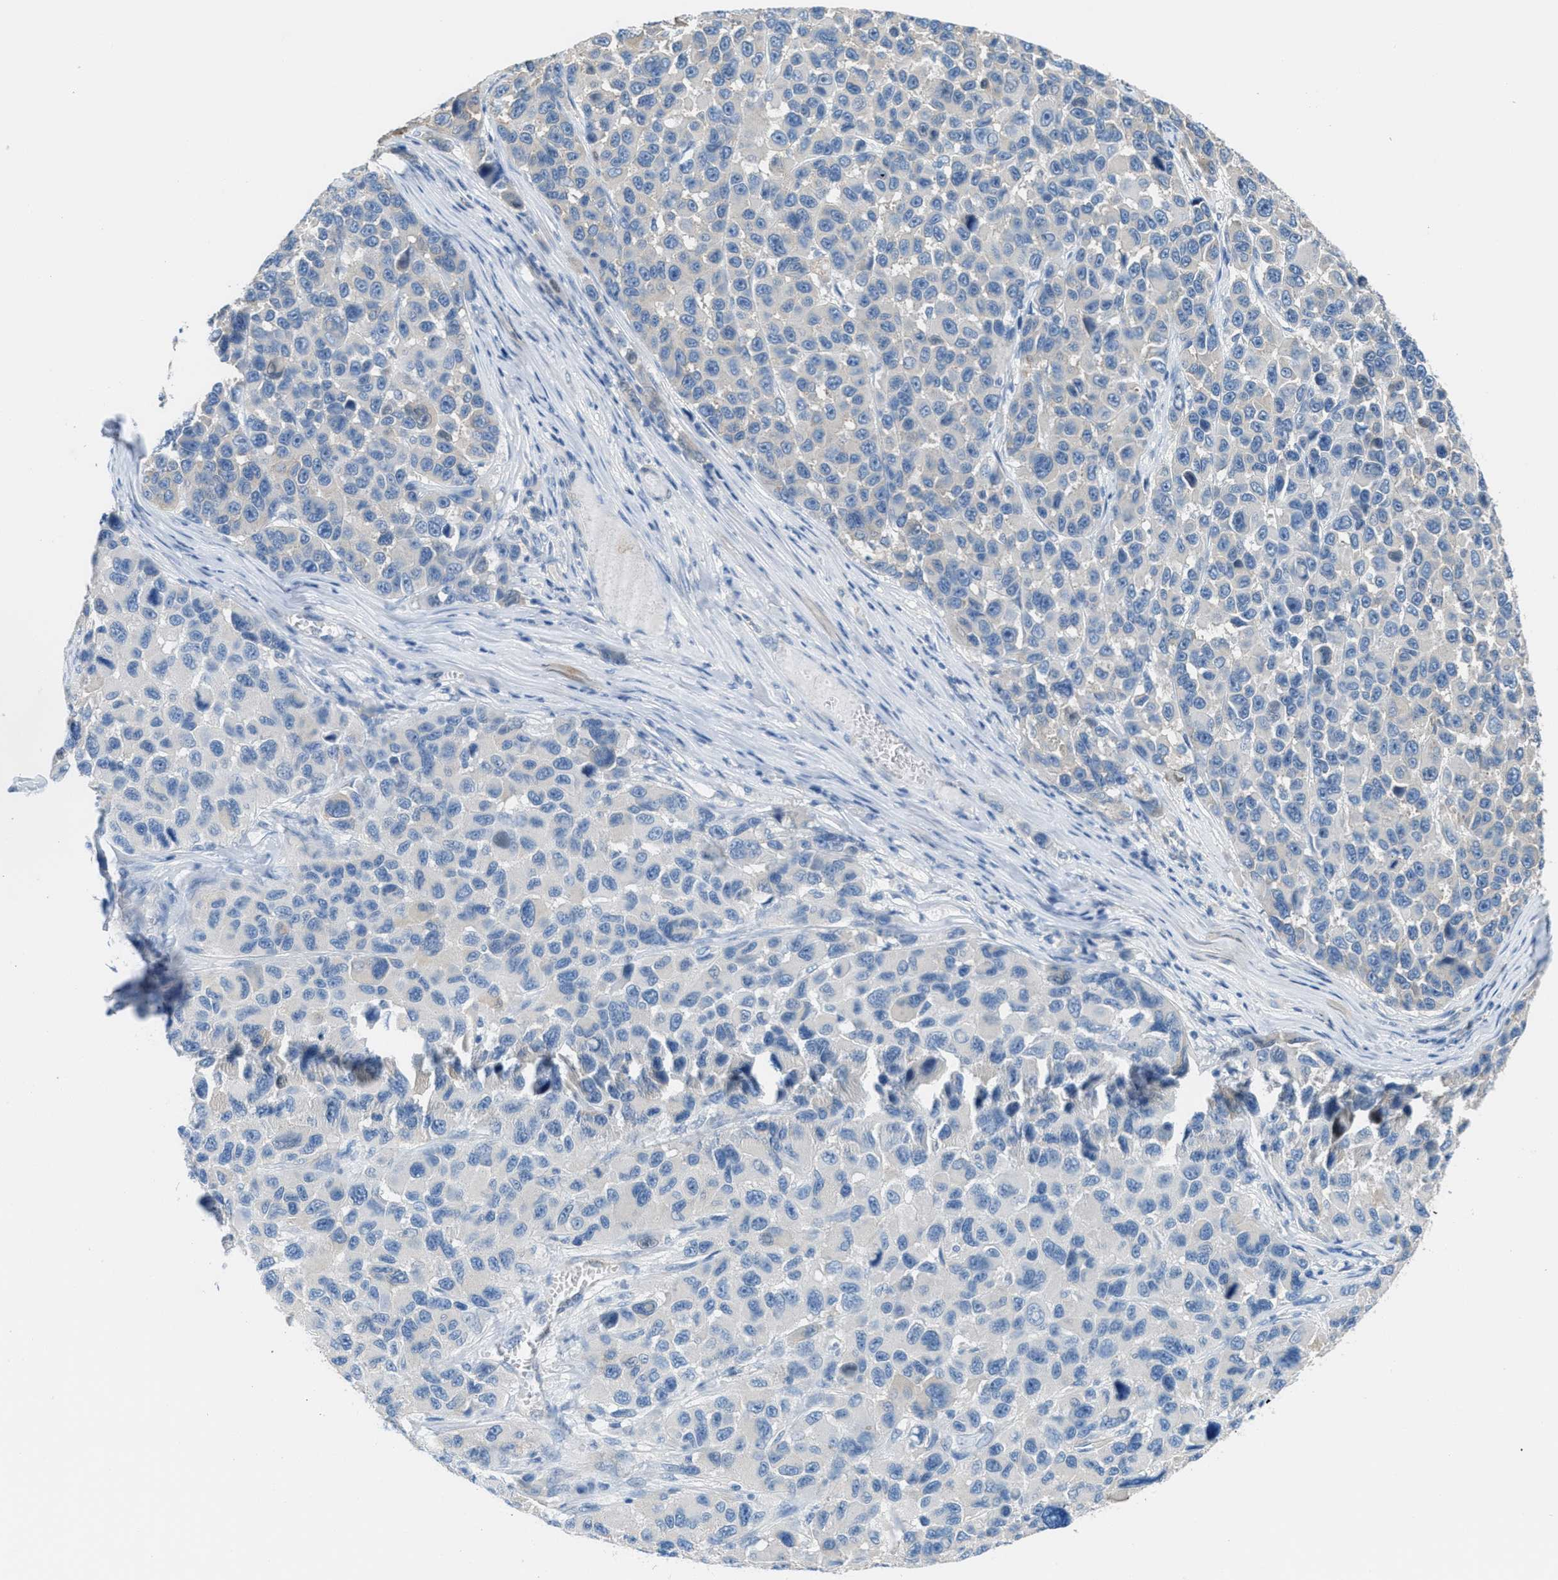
{"staining": {"intensity": "negative", "quantity": "none", "location": "none"}, "tissue": "melanoma", "cell_type": "Tumor cells", "image_type": "cancer", "snomed": [{"axis": "morphology", "description": "Malignant melanoma, NOS"}, {"axis": "topography", "description": "Skin"}], "caption": "This is an immunohistochemistry micrograph of melanoma. There is no staining in tumor cells.", "gene": "MAPRE2", "patient": {"sex": "male", "age": 53}}